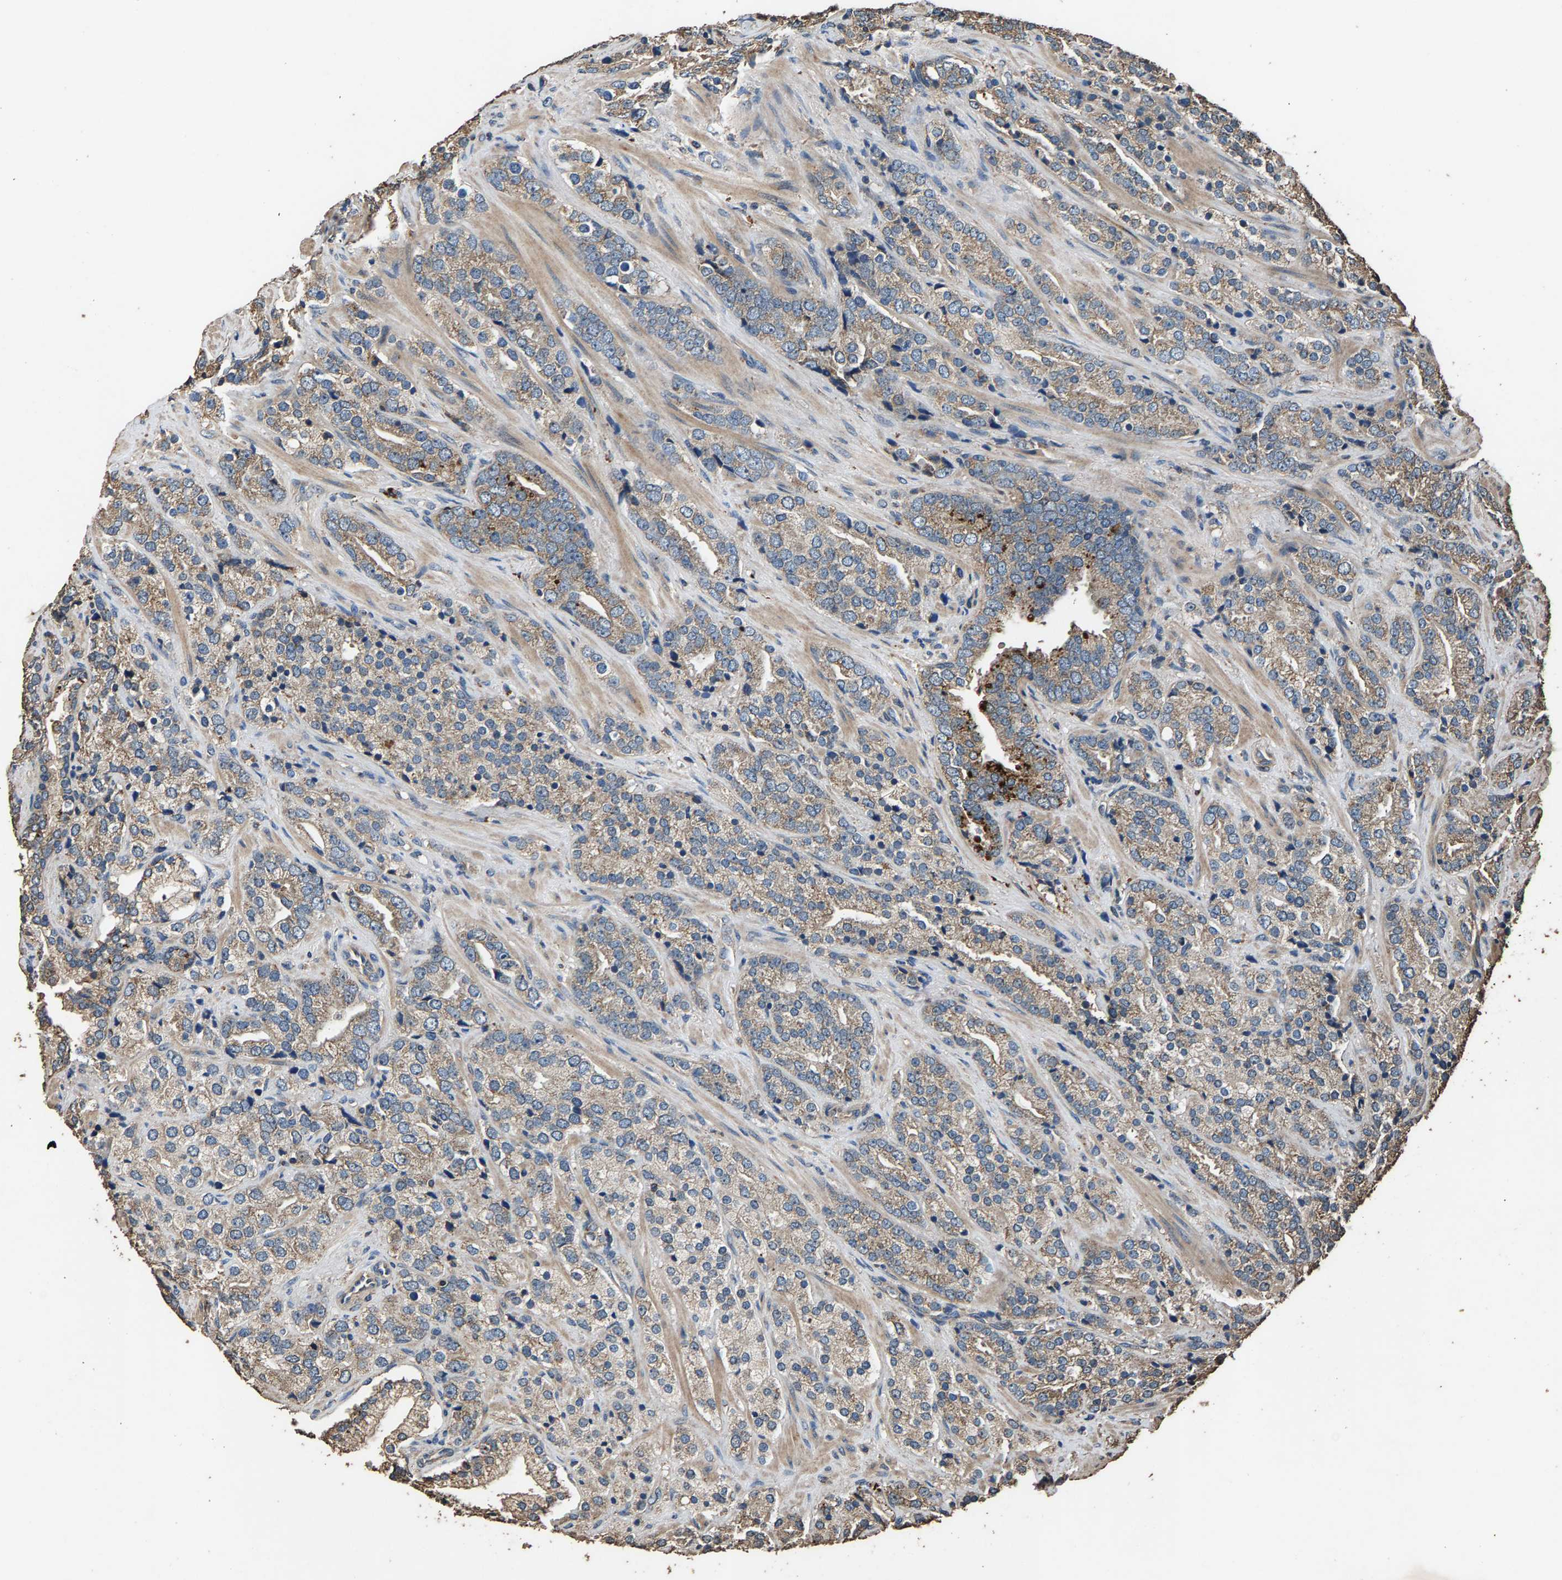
{"staining": {"intensity": "weak", "quantity": ">75%", "location": "cytoplasmic/membranous"}, "tissue": "prostate cancer", "cell_type": "Tumor cells", "image_type": "cancer", "snomed": [{"axis": "morphology", "description": "Adenocarcinoma, High grade"}, {"axis": "topography", "description": "Prostate"}], "caption": "Protein expression analysis of prostate cancer demonstrates weak cytoplasmic/membranous staining in approximately >75% of tumor cells. The protein of interest is stained brown, and the nuclei are stained in blue (DAB (3,3'-diaminobenzidine) IHC with brightfield microscopy, high magnification).", "gene": "MRPL27", "patient": {"sex": "male", "age": 71}}